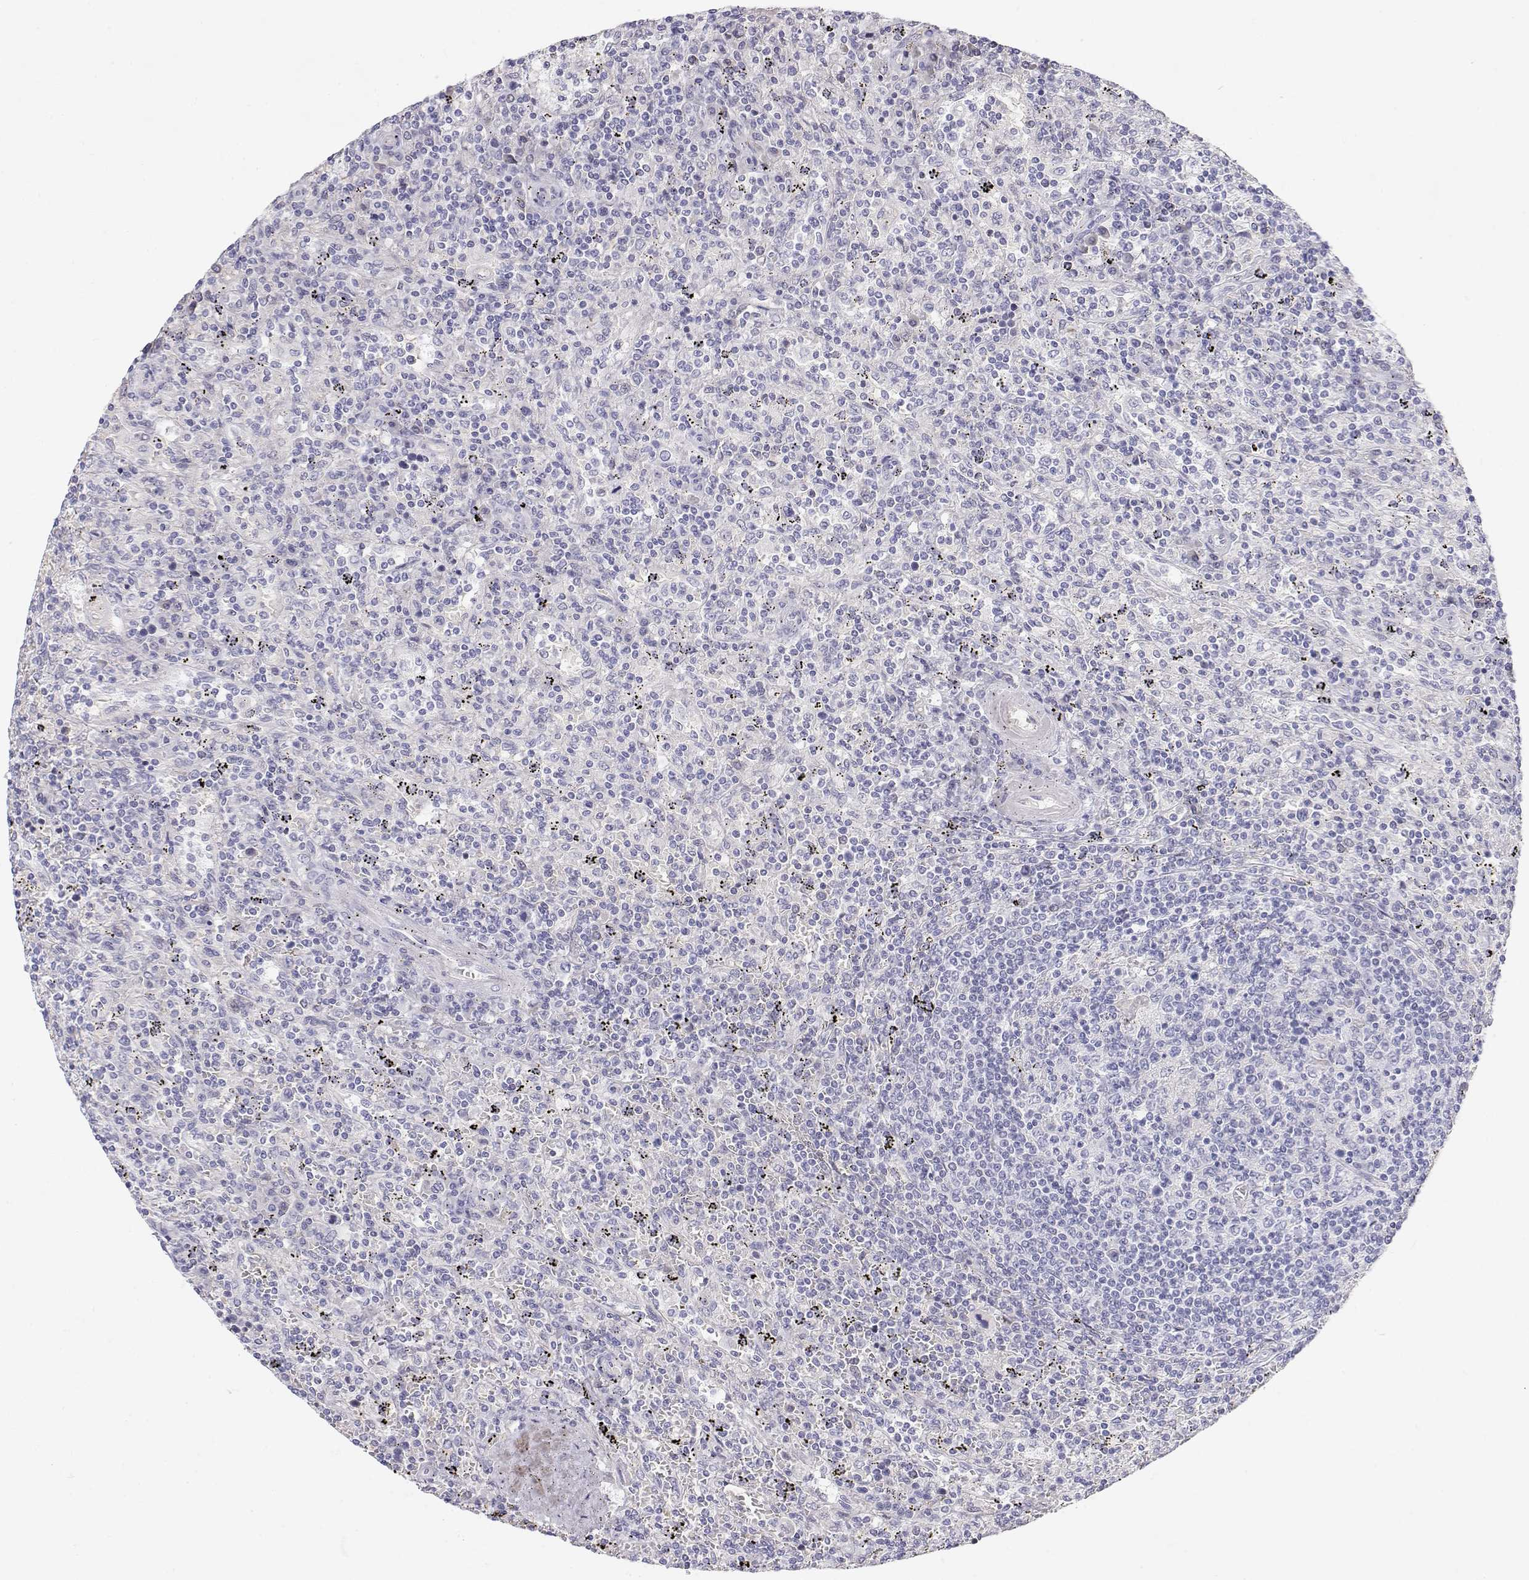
{"staining": {"intensity": "negative", "quantity": "none", "location": "none"}, "tissue": "lymphoma", "cell_type": "Tumor cells", "image_type": "cancer", "snomed": [{"axis": "morphology", "description": "Malignant lymphoma, non-Hodgkin's type, Low grade"}, {"axis": "topography", "description": "Spleen"}], "caption": "Lymphoma stained for a protein using immunohistochemistry shows no expression tumor cells.", "gene": "MISP", "patient": {"sex": "male", "age": 62}}